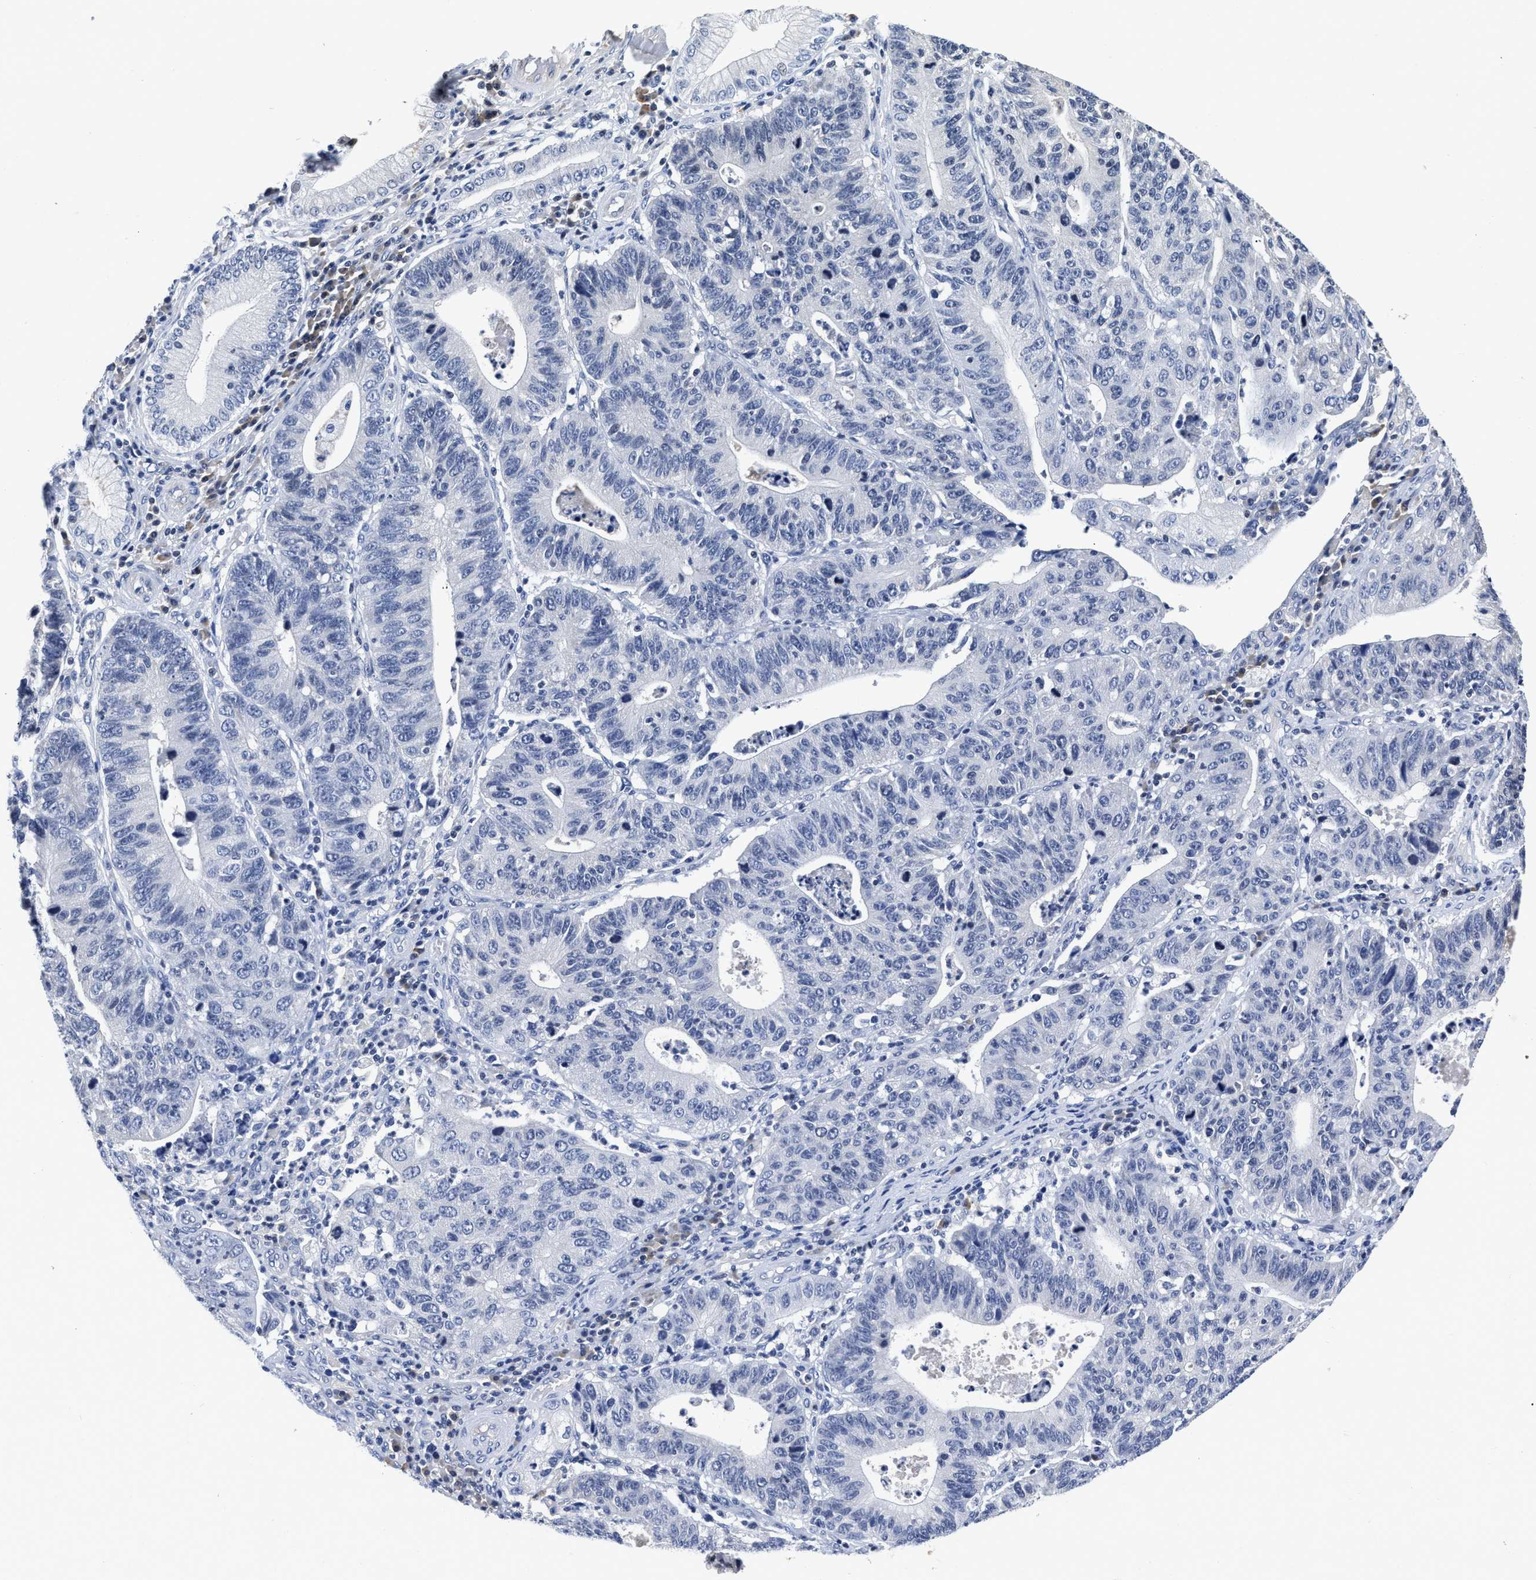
{"staining": {"intensity": "negative", "quantity": "none", "location": "none"}, "tissue": "stomach cancer", "cell_type": "Tumor cells", "image_type": "cancer", "snomed": [{"axis": "morphology", "description": "Adenocarcinoma, NOS"}, {"axis": "topography", "description": "Stomach"}], "caption": "Immunohistochemistry (IHC) histopathology image of neoplastic tissue: human stomach adenocarcinoma stained with DAB reveals no significant protein staining in tumor cells.", "gene": "FBLN2", "patient": {"sex": "male", "age": 59}}